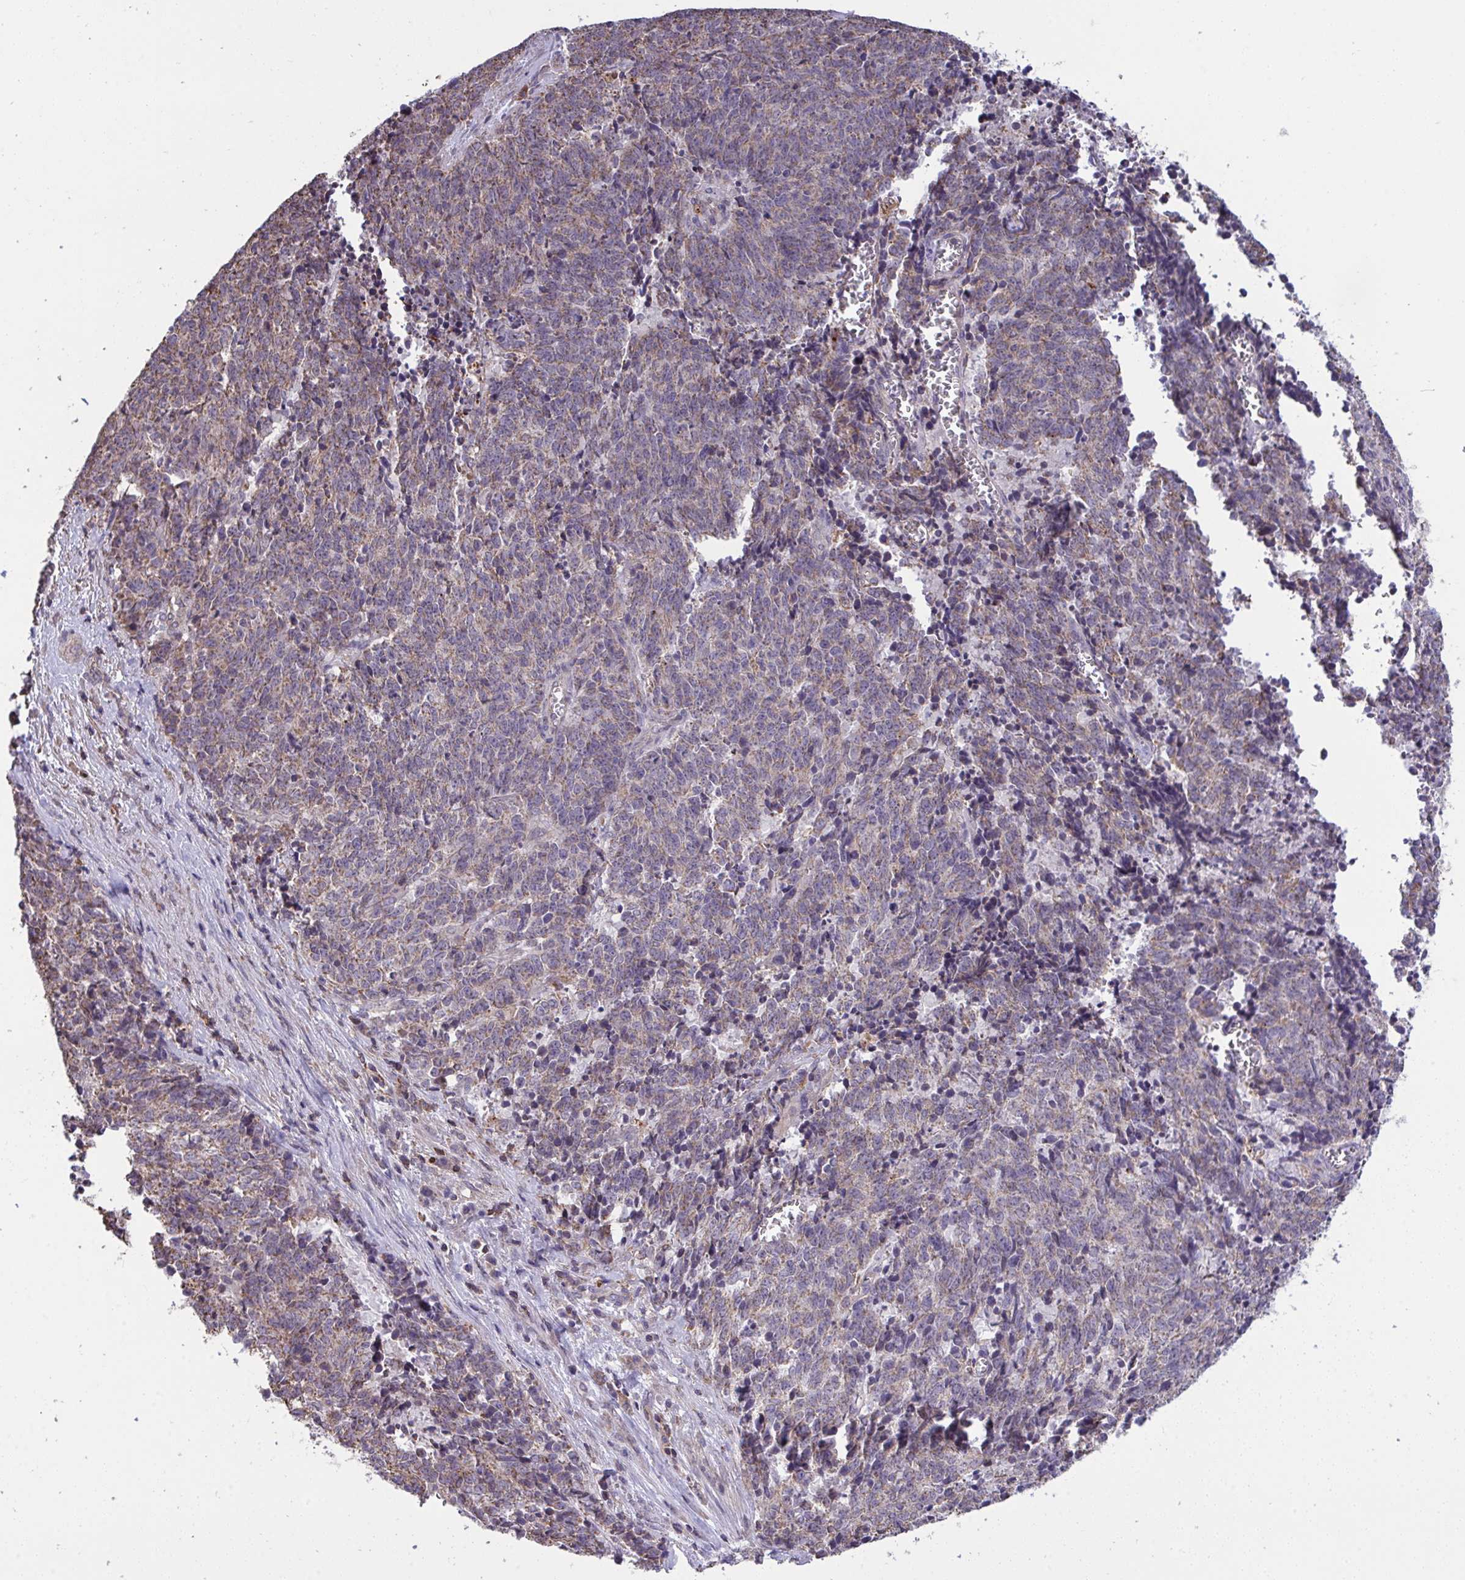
{"staining": {"intensity": "weak", "quantity": "25%-75%", "location": "cytoplasmic/membranous"}, "tissue": "cervical cancer", "cell_type": "Tumor cells", "image_type": "cancer", "snomed": [{"axis": "morphology", "description": "Squamous cell carcinoma, NOS"}, {"axis": "topography", "description": "Cervix"}], "caption": "Immunohistochemical staining of human cervical cancer shows low levels of weak cytoplasmic/membranous protein positivity in approximately 25%-75% of tumor cells.", "gene": "PPM1H", "patient": {"sex": "female", "age": 29}}